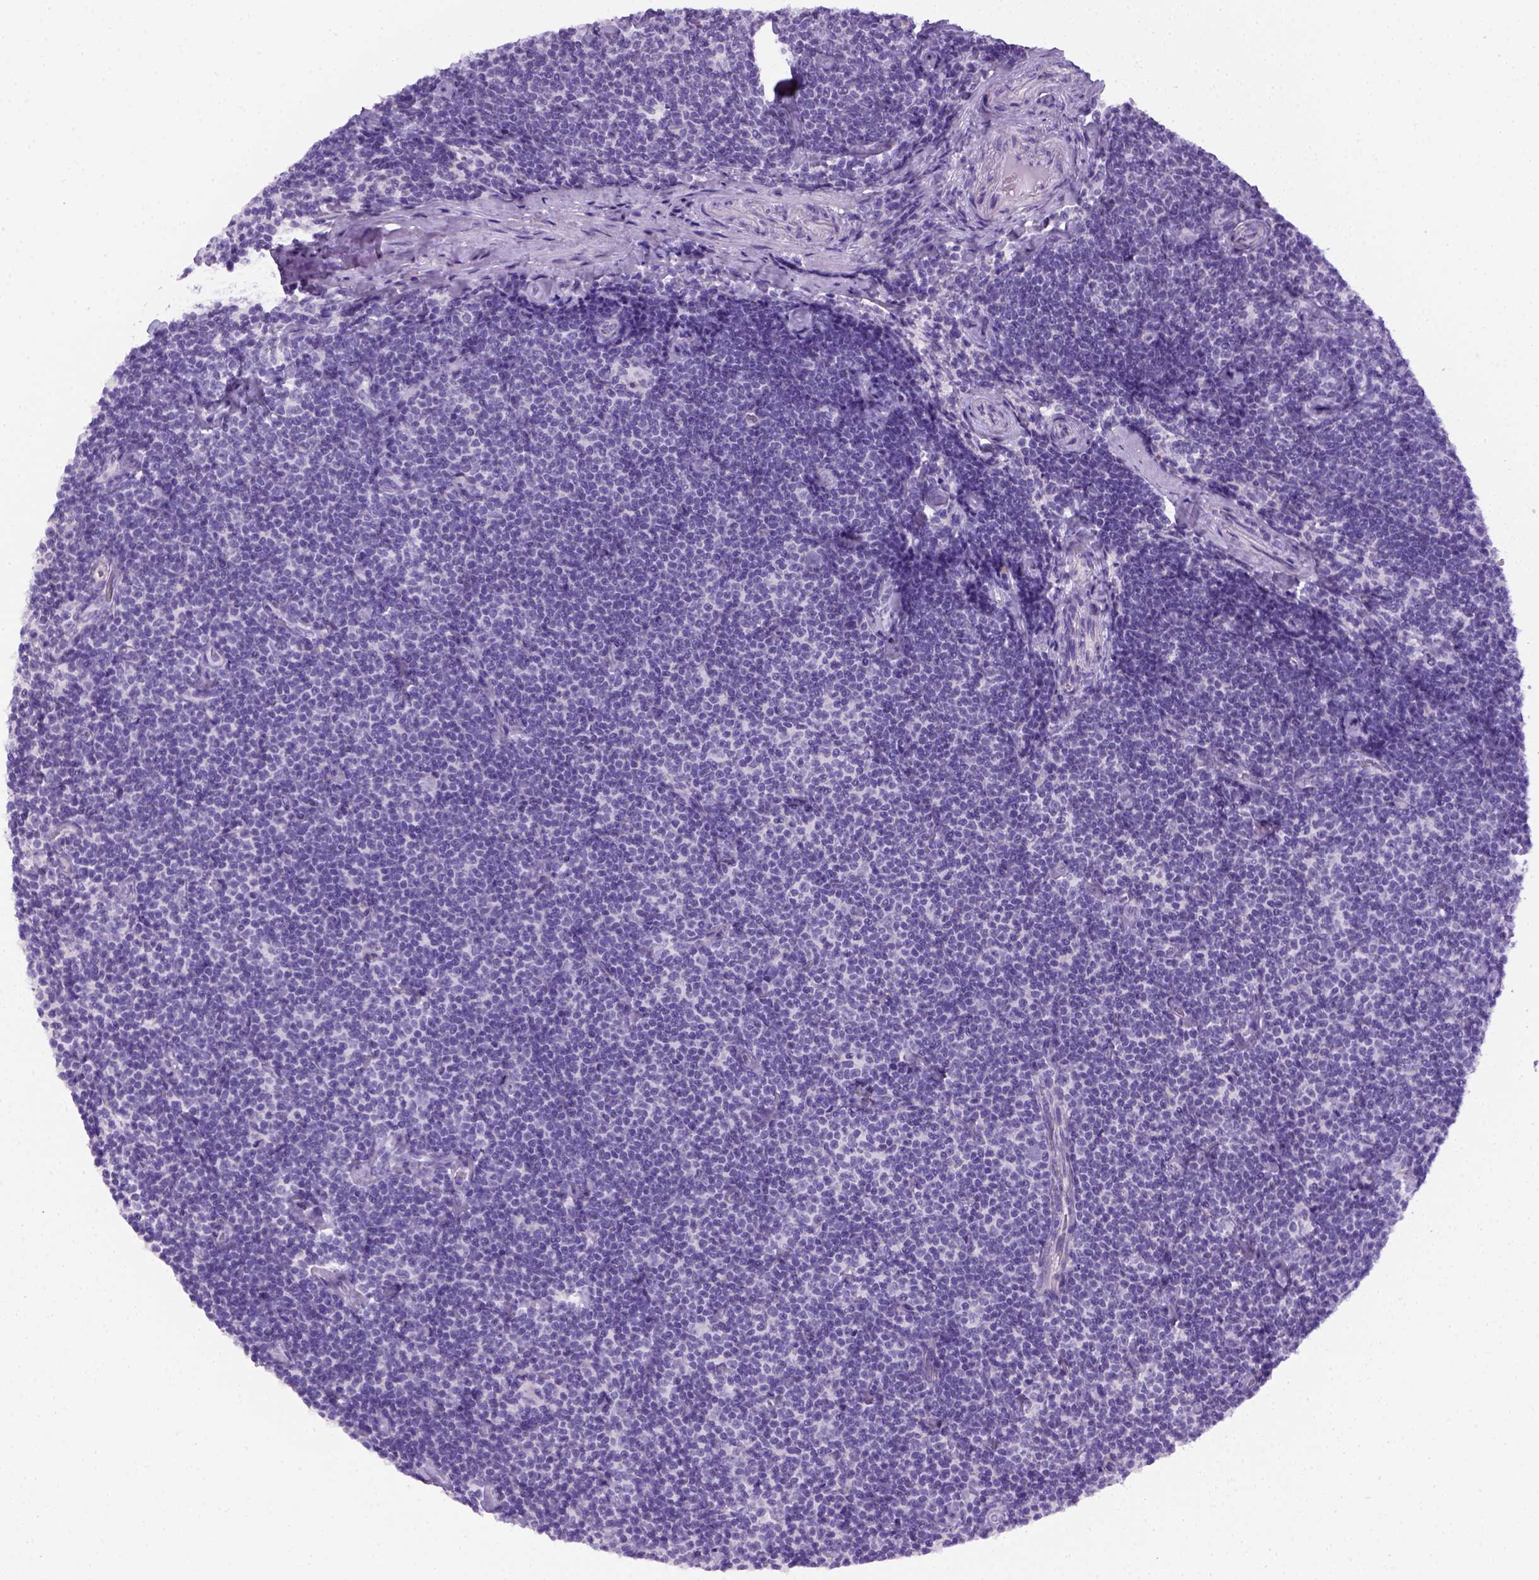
{"staining": {"intensity": "negative", "quantity": "none", "location": "none"}, "tissue": "lymphoma", "cell_type": "Tumor cells", "image_type": "cancer", "snomed": [{"axis": "morphology", "description": "Malignant lymphoma, non-Hodgkin's type, Low grade"}, {"axis": "topography", "description": "Lymph node"}], "caption": "This is an immunohistochemistry (IHC) image of human low-grade malignant lymphoma, non-Hodgkin's type. There is no staining in tumor cells.", "gene": "KRT71", "patient": {"sex": "male", "age": 81}}